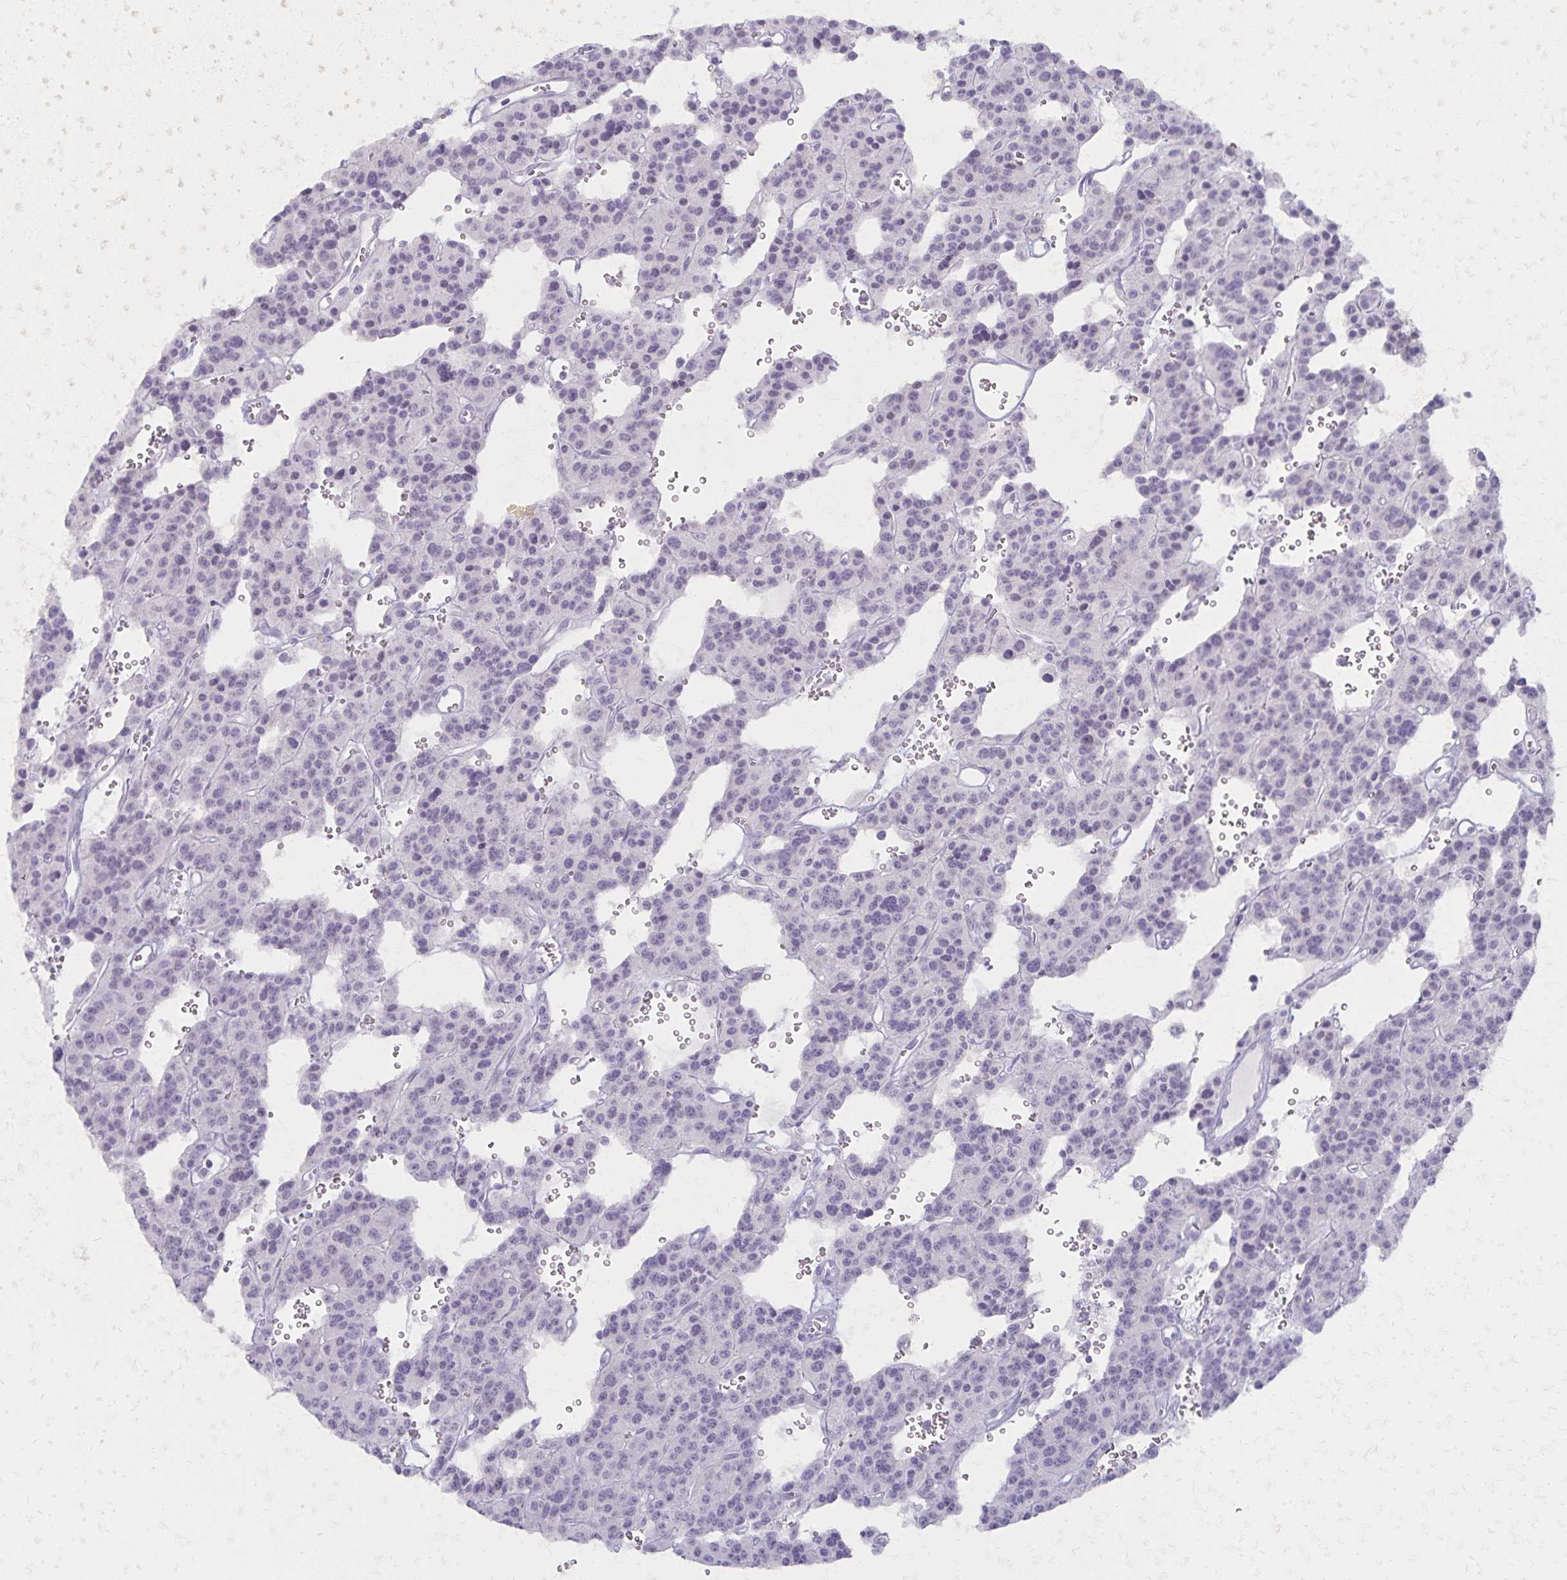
{"staining": {"intensity": "negative", "quantity": "none", "location": "none"}, "tissue": "carcinoid", "cell_type": "Tumor cells", "image_type": "cancer", "snomed": [{"axis": "morphology", "description": "Carcinoid, malignant, NOS"}, {"axis": "topography", "description": "Lung"}], "caption": "IHC micrograph of neoplastic tissue: carcinoid stained with DAB (3,3'-diaminobenzidine) displays no significant protein expression in tumor cells. (DAB immunohistochemistry (IHC) with hematoxylin counter stain).", "gene": "MORC4", "patient": {"sex": "female", "age": 71}}